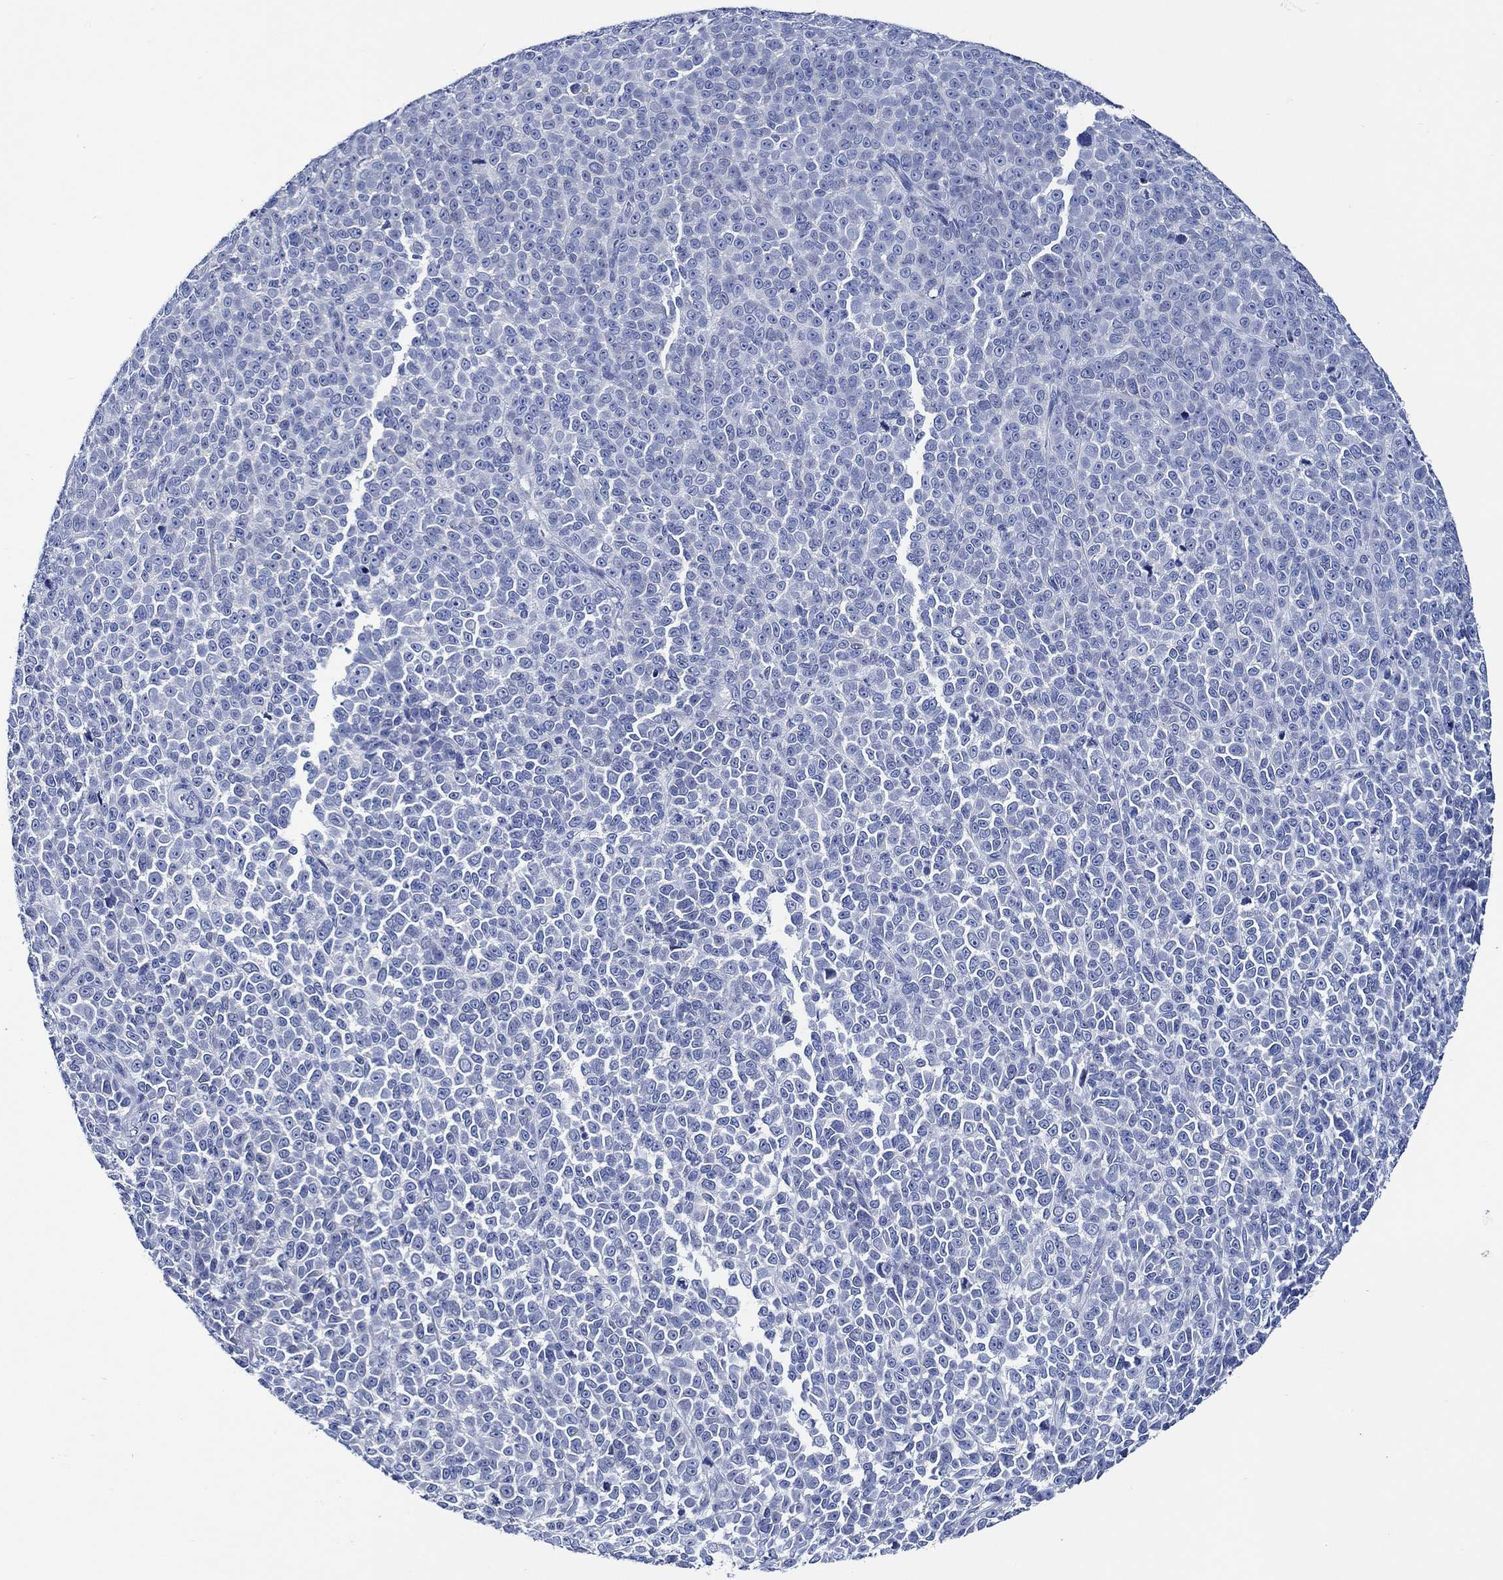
{"staining": {"intensity": "negative", "quantity": "none", "location": "none"}, "tissue": "melanoma", "cell_type": "Tumor cells", "image_type": "cancer", "snomed": [{"axis": "morphology", "description": "Malignant melanoma, NOS"}, {"axis": "topography", "description": "Skin"}], "caption": "Tumor cells show no significant protein staining in malignant melanoma.", "gene": "WDR62", "patient": {"sex": "female", "age": 95}}